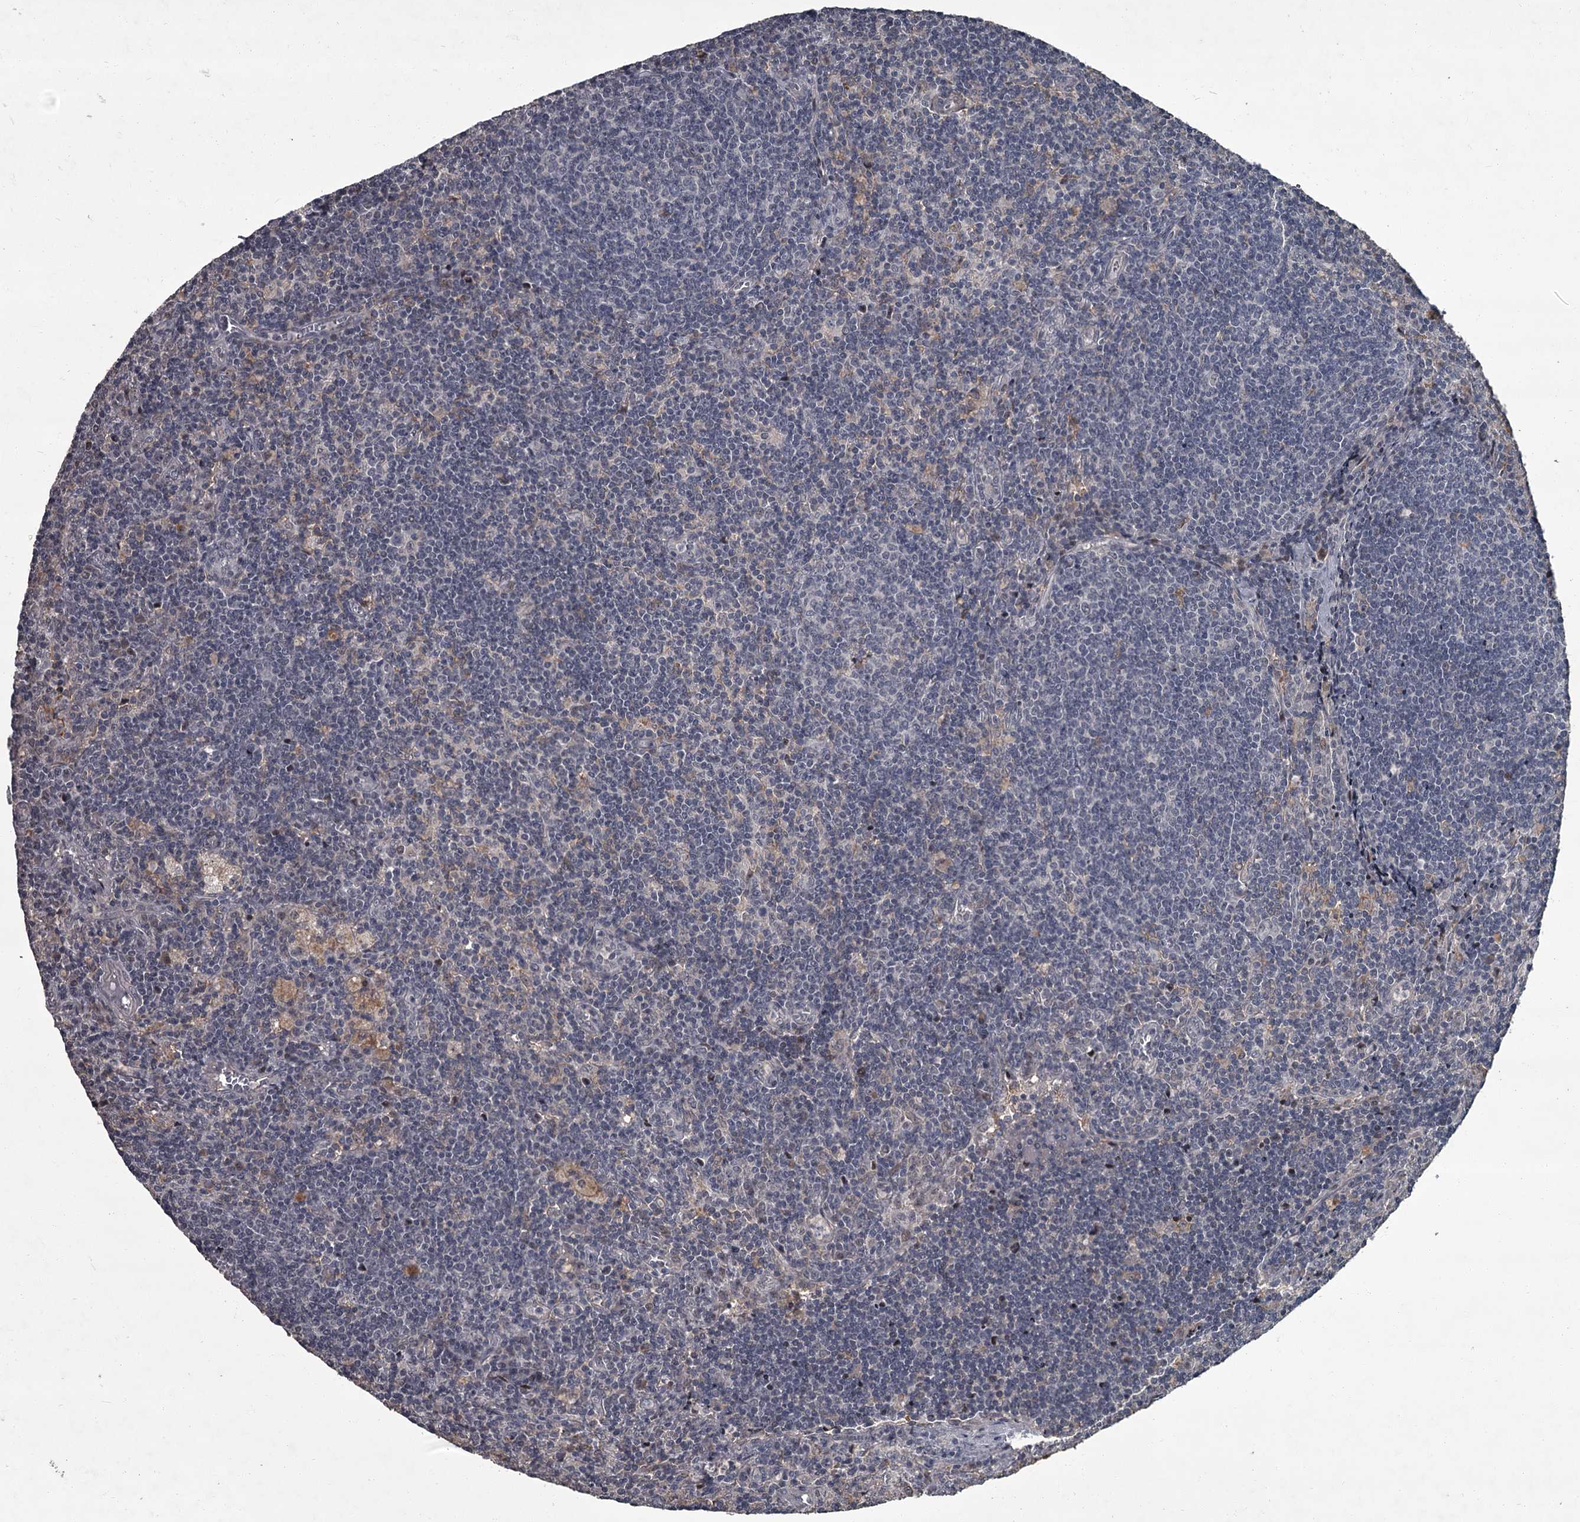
{"staining": {"intensity": "negative", "quantity": "none", "location": "none"}, "tissue": "lymph node", "cell_type": "Germinal center cells", "image_type": "normal", "snomed": [{"axis": "morphology", "description": "Normal tissue, NOS"}, {"axis": "topography", "description": "Lymph node"}], "caption": "An immunohistochemistry (IHC) photomicrograph of normal lymph node is shown. There is no staining in germinal center cells of lymph node.", "gene": "FLVCR2", "patient": {"sex": "male", "age": 69}}